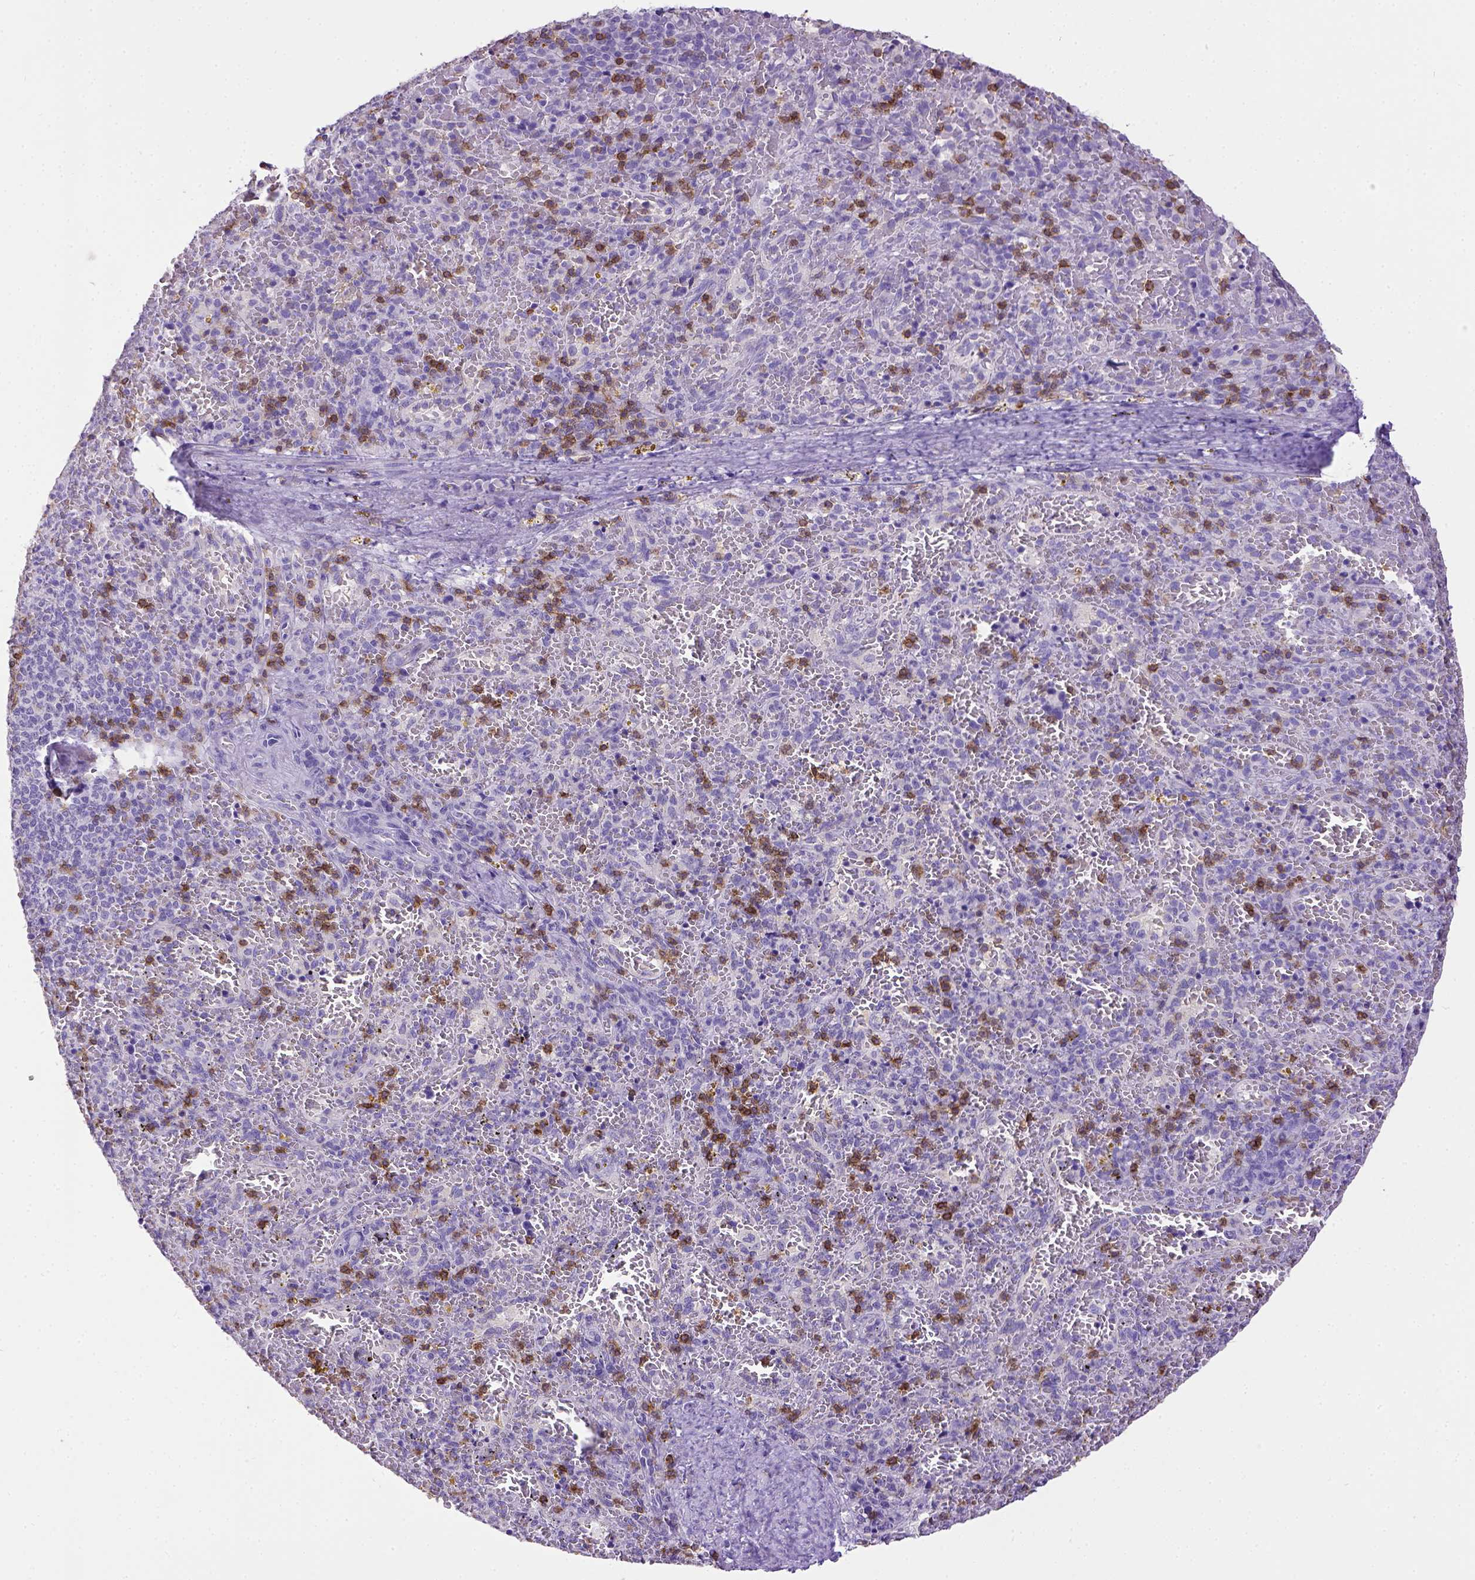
{"staining": {"intensity": "strong", "quantity": "<25%", "location": "cytoplasmic/membranous"}, "tissue": "spleen", "cell_type": "Cells in red pulp", "image_type": "normal", "snomed": [{"axis": "morphology", "description": "Normal tissue, NOS"}, {"axis": "topography", "description": "Spleen"}], "caption": "Immunohistochemical staining of unremarkable human spleen demonstrates <25% levels of strong cytoplasmic/membranous protein expression in approximately <25% of cells in red pulp. The staining was performed using DAB (3,3'-diaminobenzidine) to visualize the protein expression in brown, while the nuclei were stained in blue with hematoxylin (Magnification: 20x).", "gene": "CD3E", "patient": {"sex": "female", "age": 50}}